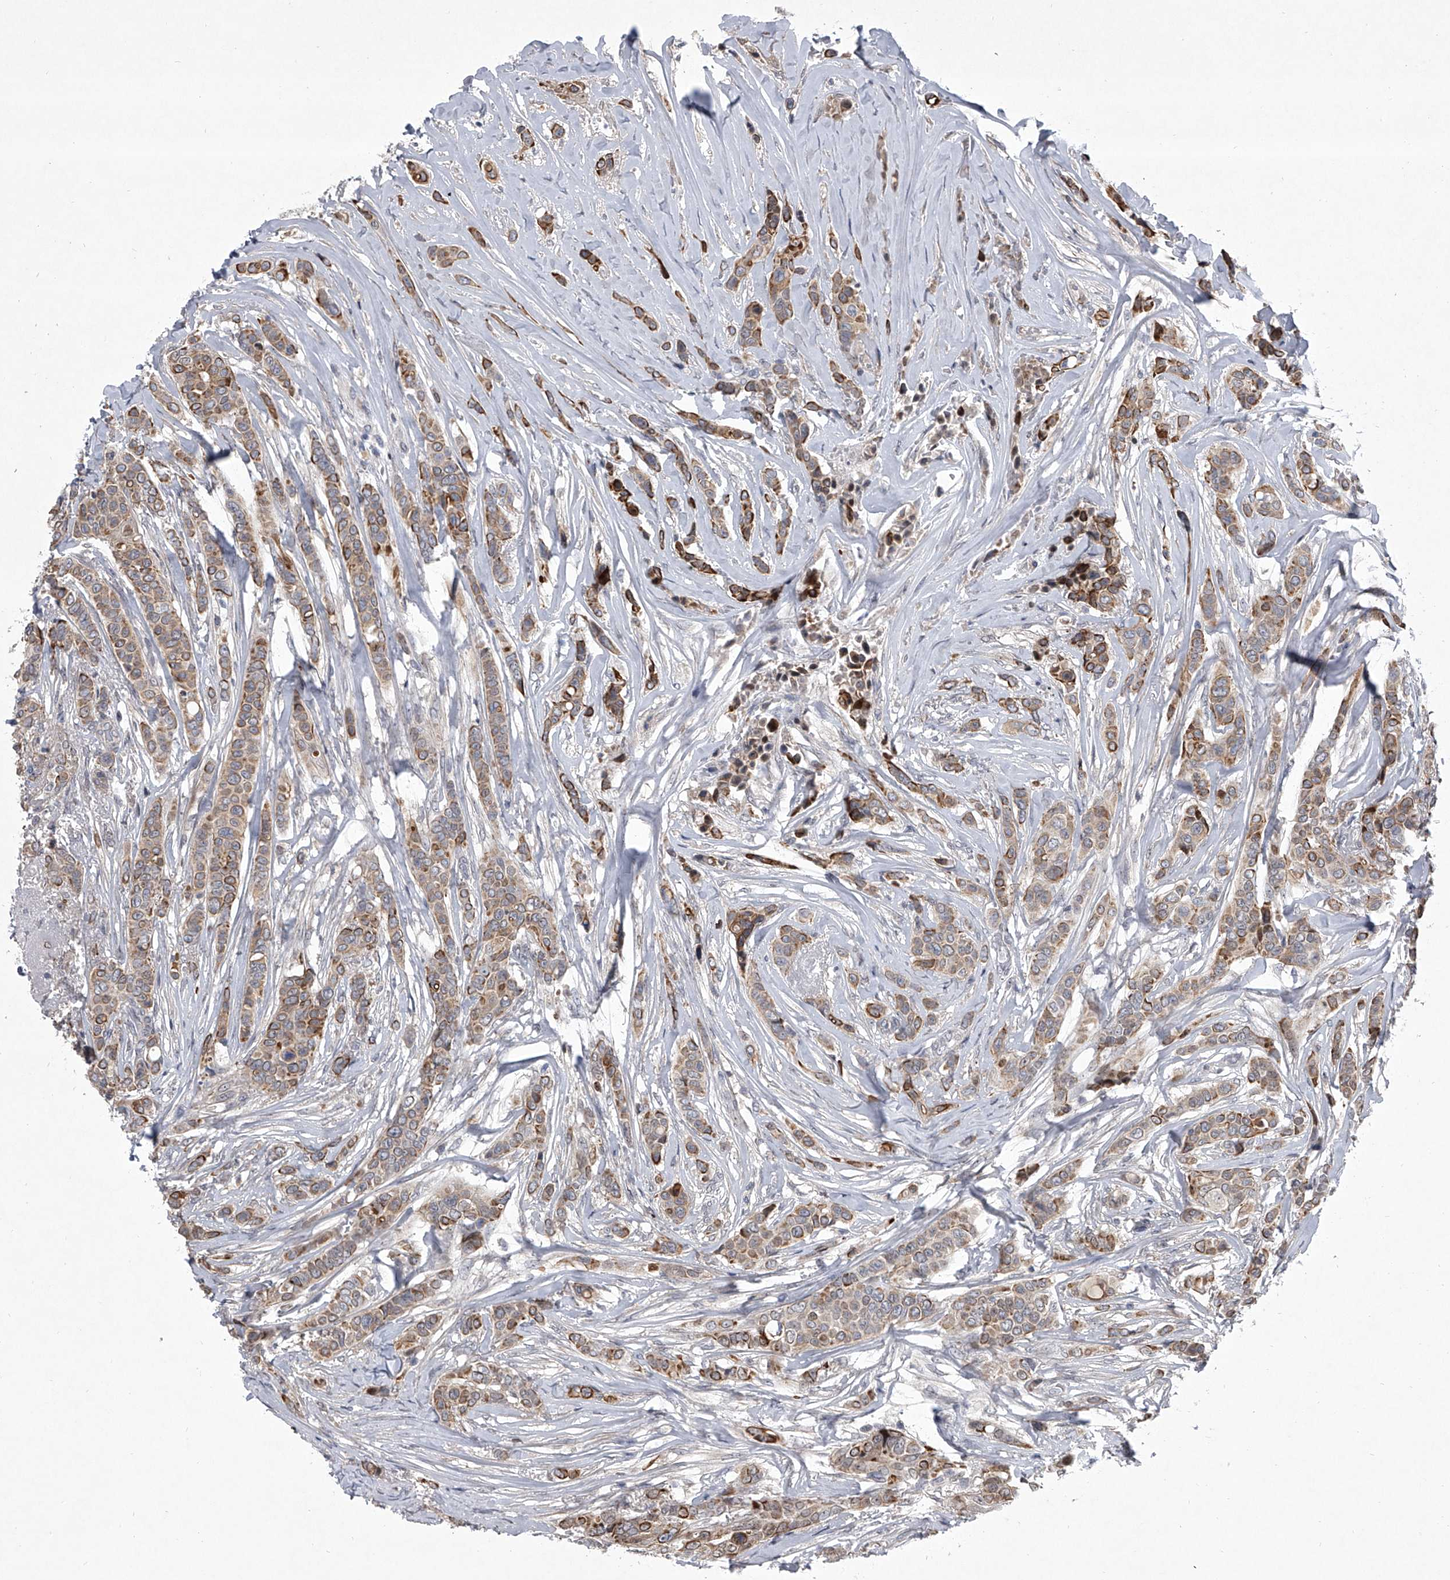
{"staining": {"intensity": "moderate", "quantity": "25%-75%", "location": "cytoplasmic/membranous"}, "tissue": "breast cancer", "cell_type": "Tumor cells", "image_type": "cancer", "snomed": [{"axis": "morphology", "description": "Lobular carcinoma"}, {"axis": "topography", "description": "Breast"}], "caption": "About 25%-75% of tumor cells in breast lobular carcinoma reveal moderate cytoplasmic/membranous protein staining as visualized by brown immunohistochemical staining.", "gene": "HEATR6", "patient": {"sex": "female", "age": 51}}